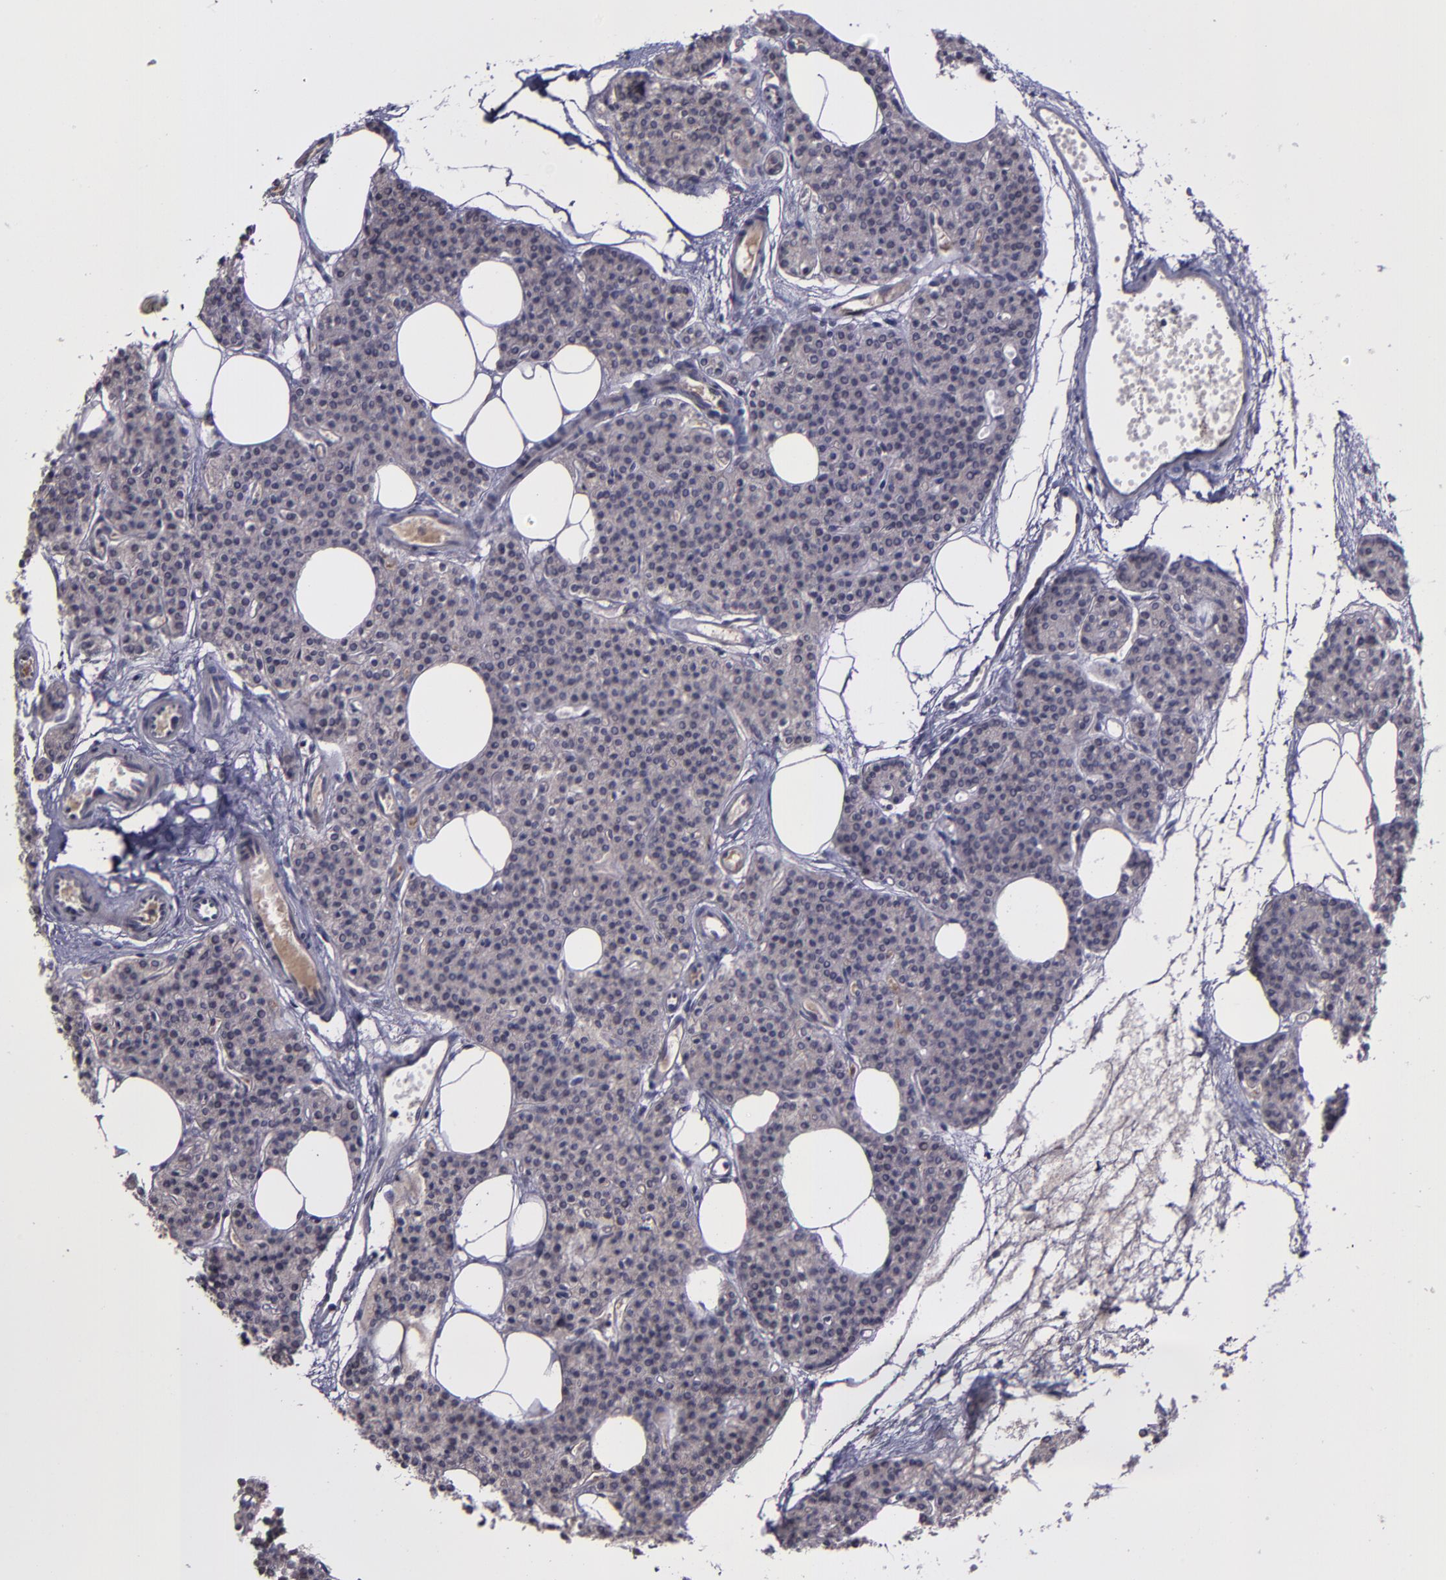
{"staining": {"intensity": "weak", "quantity": "<25%", "location": "cytoplasmic/membranous"}, "tissue": "parathyroid gland", "cell_type": "Glandular cells", "image_type": "normal", "snomed": [{"axis": "morphology", "description": "Normal tissue, NOS"}, {"axis": "topography", "description": "Parathyroid gland"}], "caption": "High magnification brightfield microscopy of normal parathyroid gland stained with DAB (3,3'-diaminobenzidine) (brown) and counterstained with hematoxylin (blue): glandular cells show no significant expression. Brightfield microscopy of immunohistochemistry stained with DAB (3,3'-diaminobenzidine) (brown) and hematoxylin (blue), captured at high magnification.", "gene": "MASP1", "patient": {"sex": "male", "age": 24}}